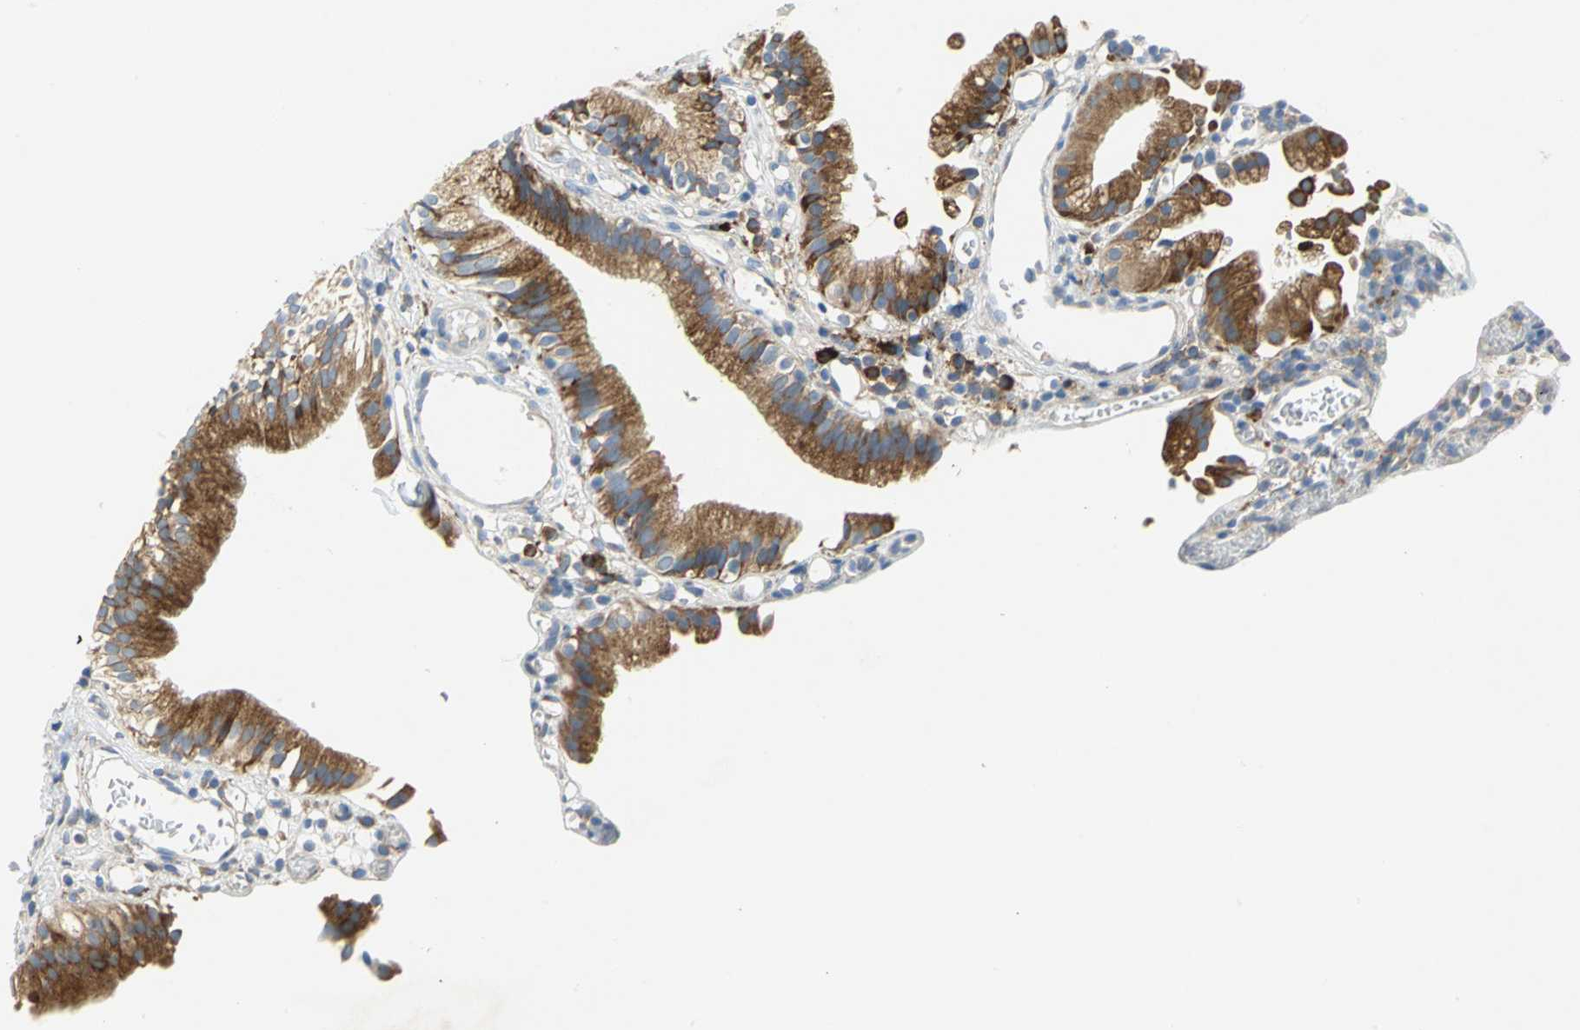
{"staining": {"intensity": "strong", "quantity": ">75%", "location": "cytoplasmic/membranous"}, "tissue": "gallbladder", "cell_type": "Glandular cells", "image_type": "normal", "snomed": [{"axis": "morphology", "description": "Normal tissue, NOS"}, {"axis": "topography", "description": "Gallbladder"}], "caption": "Gallbladder stained for a protein shows strong cytoplasmic/membranous positivity in glandular cells. (Stains: DAB (3,3'-diaminobenzidine) in brown, nuclei in blue, Microscopy: brightfield microscopy at high magnification).", "gene": "TULP4", "patient": {"sex": "male", "age": 65}}